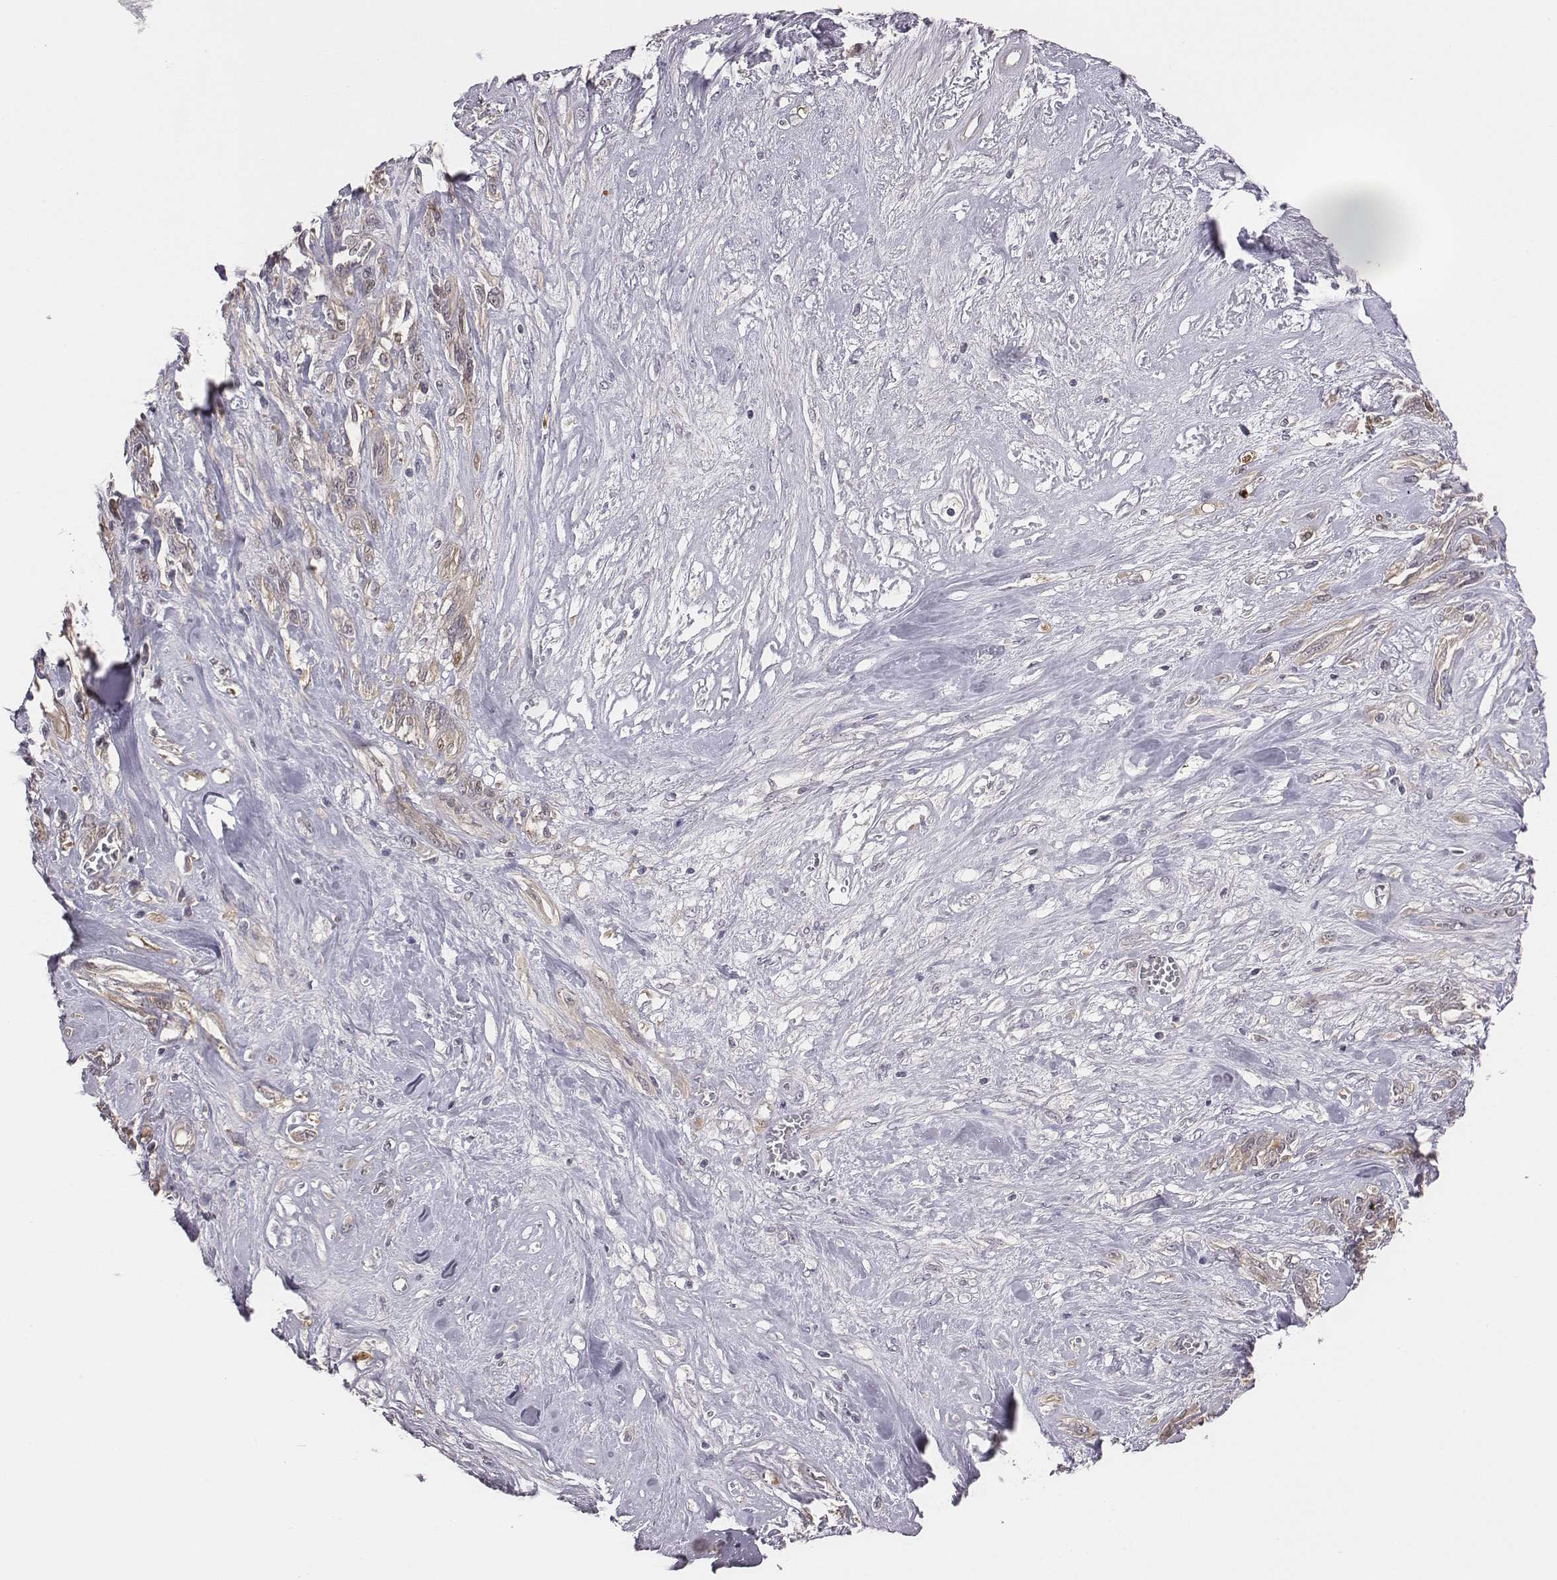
{"staining": {"intensity": "weak", "quantity": ">75%", "location": "cytoplasmic/membranous"}, "tissue": "melanoma", "cell_type": "Tumor cells", "image_type": "cancer", "snomed": [{"axis": "morphology", "description": "Malignant melanoma, NOS"}, {"axis": "topography", "description": "Skin"}], "caption": "Melanoma stained for a protein displays weak cytoplasmic/membranous positivity in tumor cells. (Brightfield microscopy of DAB IHC at high magnification).", "gene": "SMURF2", "patient": {"sex": "female", "age": 91}}